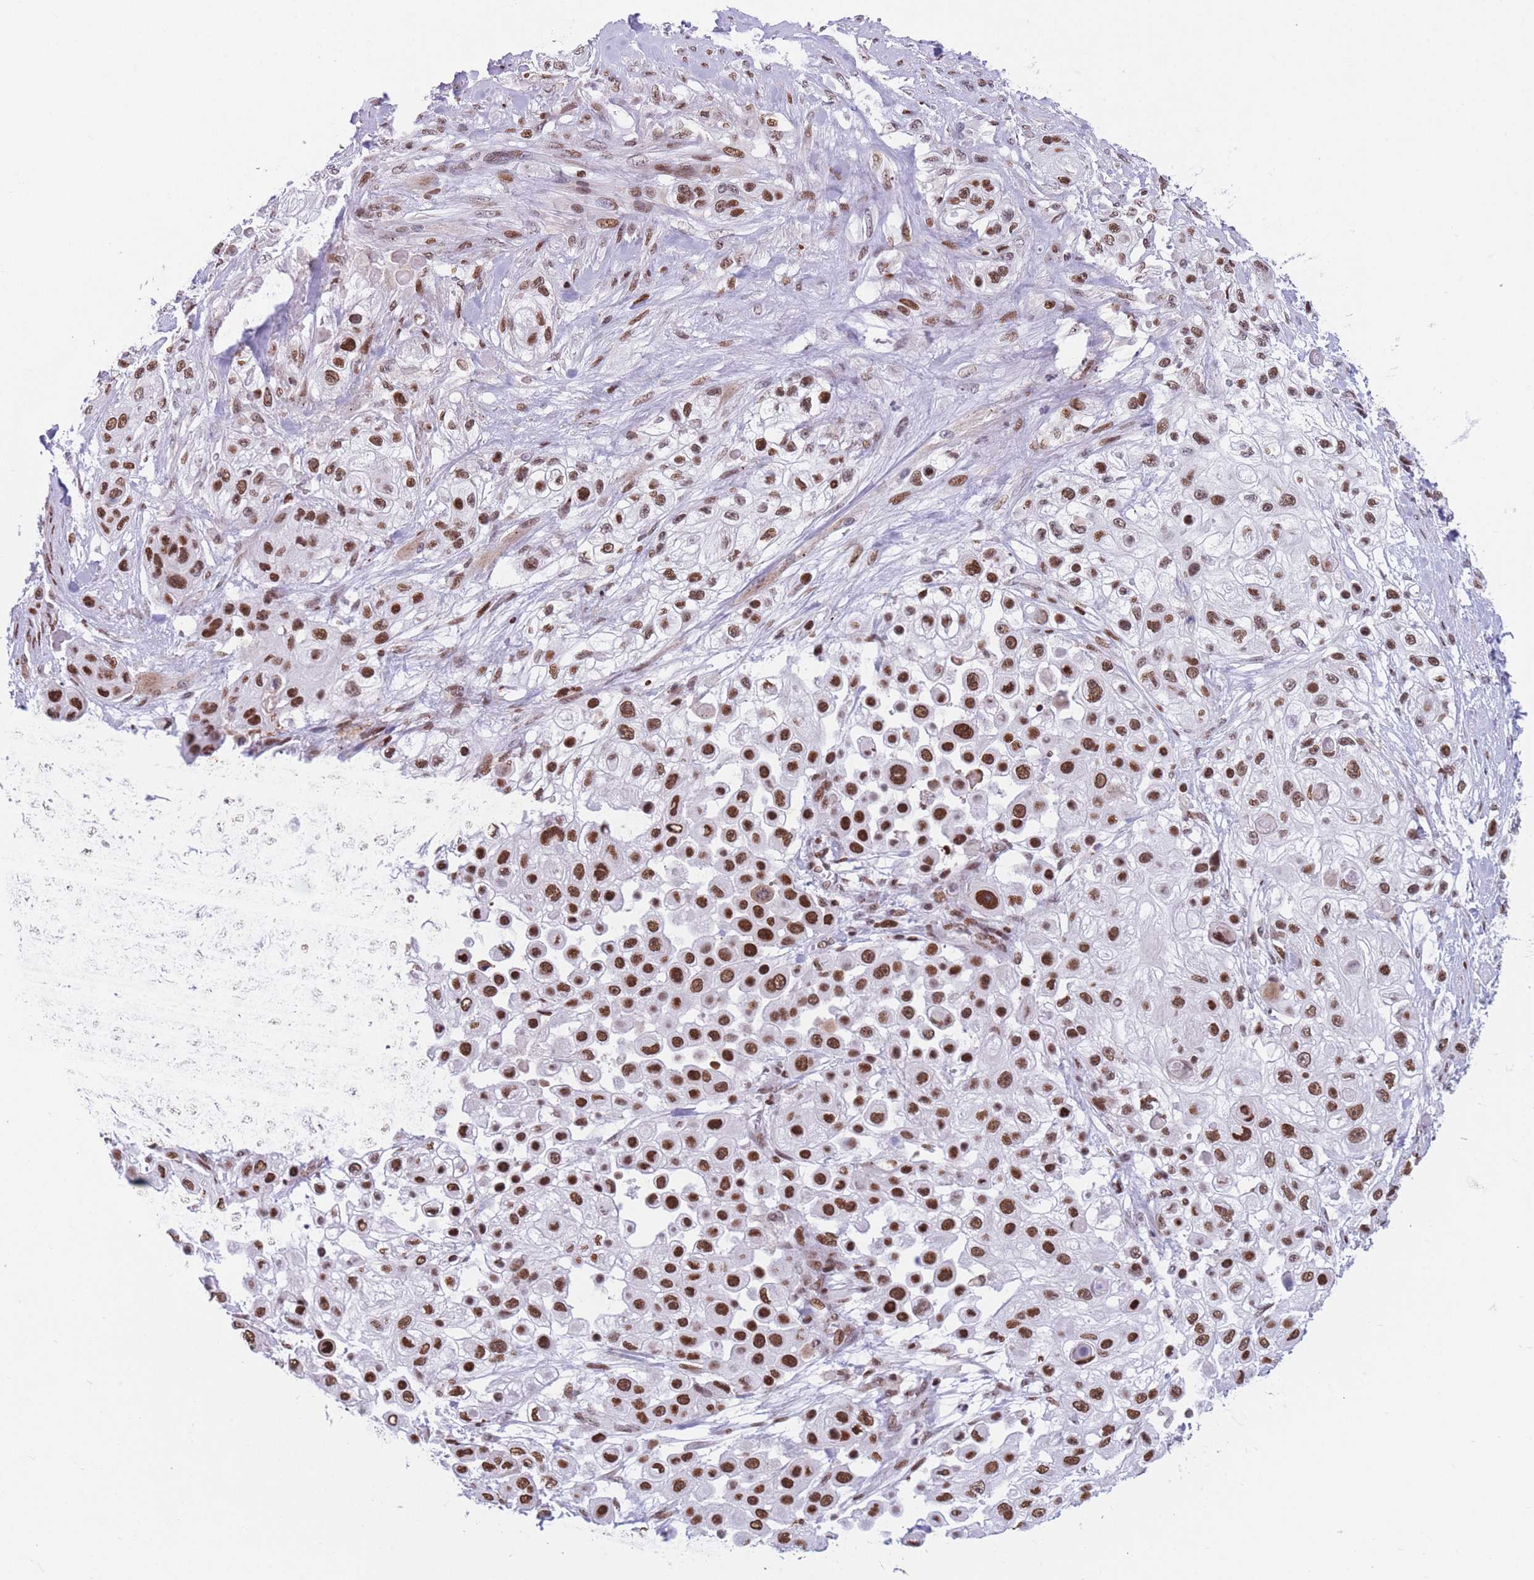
{"staining": {"intensity": "strong", "quantity": ">75%", "location": "nuclear"}, "tissue": "skin cancer", "cell_type": "Tumor cells", "image_type": "cancer", "snomed": [{"axis": "morphology", "description": "Squamous cell carcinoma, NOS"}, {"axis": "topography", "description": "Skin"}], "caption": "This image shows IHC staining of skin squamous cell carcinoma, with high strong nuclear staining in approximately >75% of tumor cells.", "gene": "DNAJC3", "patient": {"sex": "male", "age": 67}}